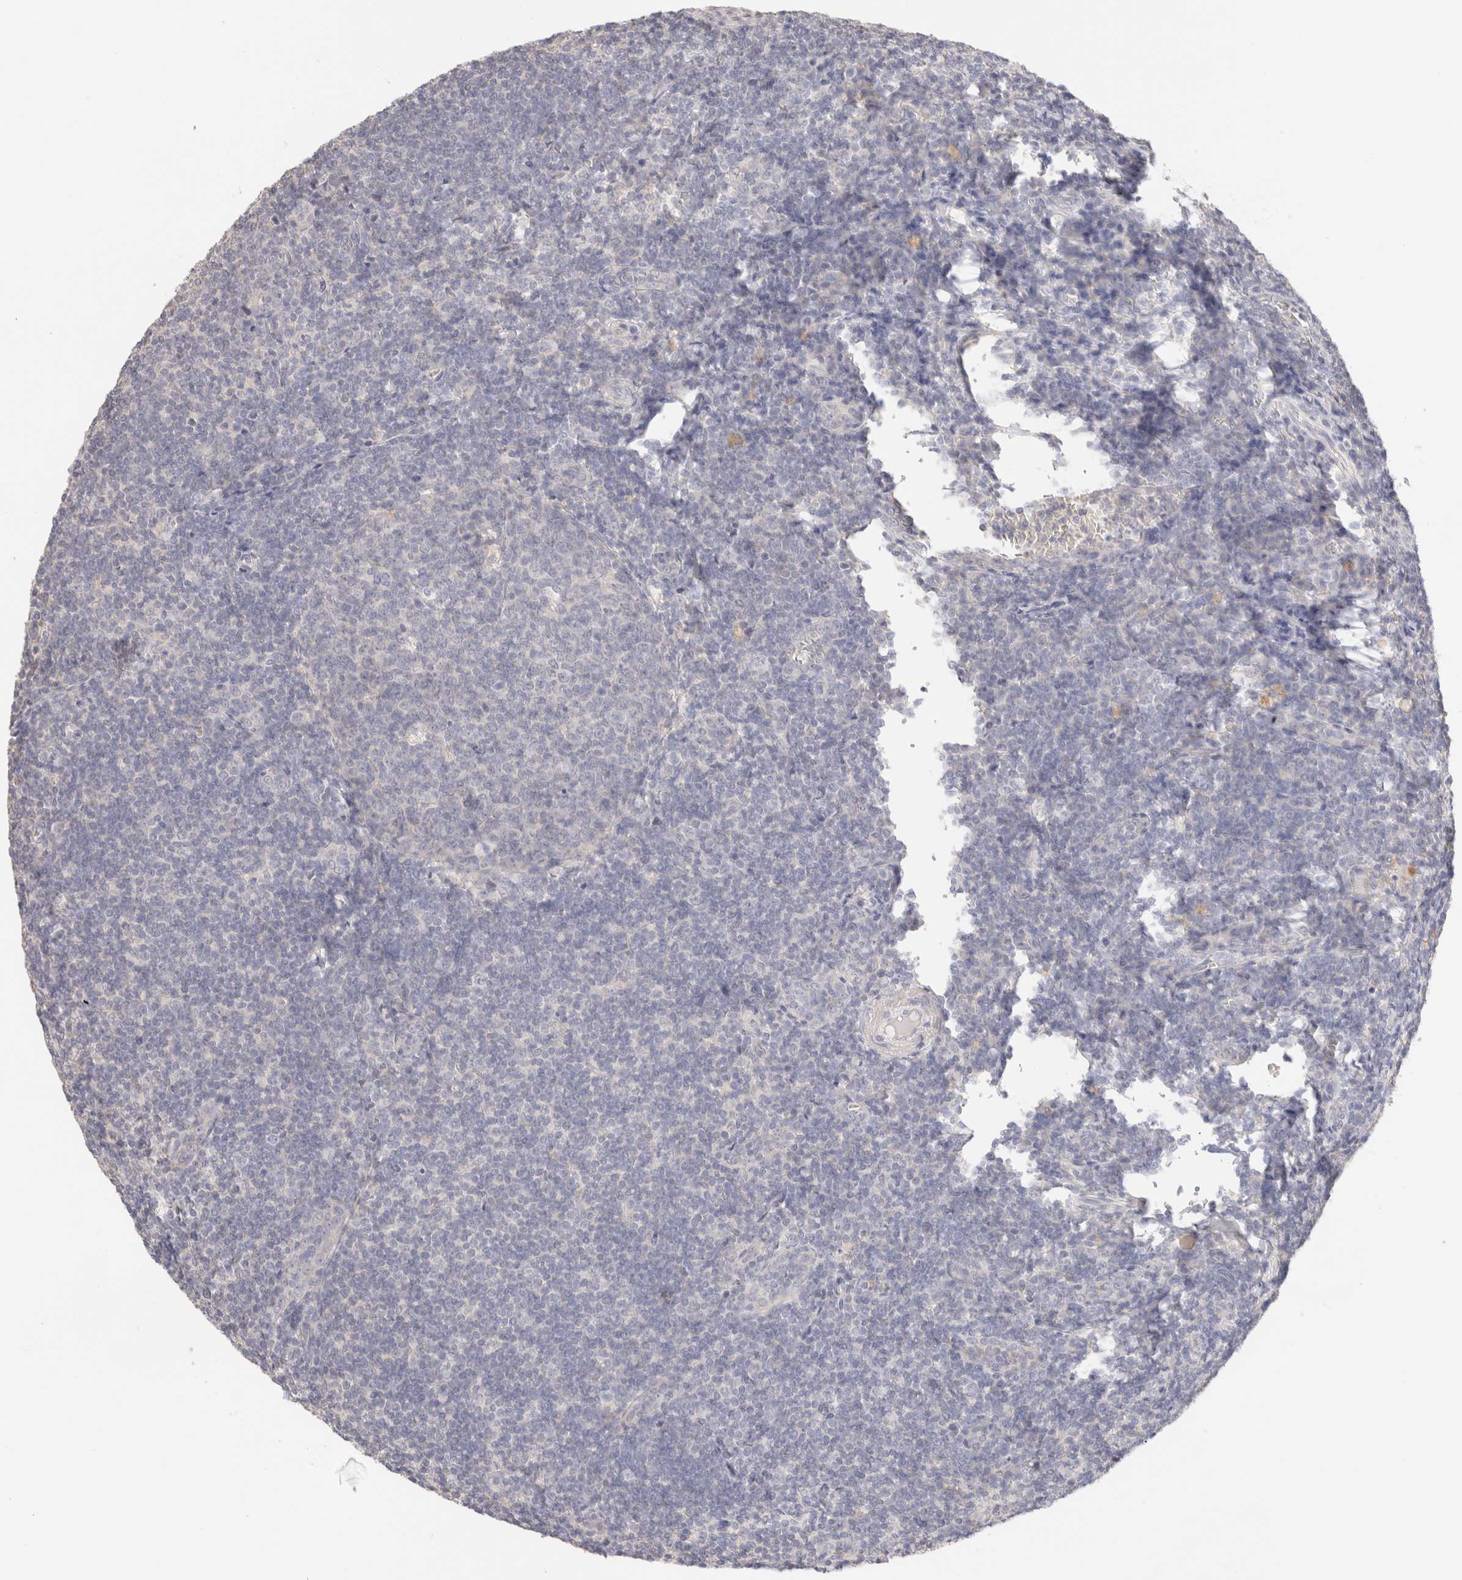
{"staining": {"intensity": "negative", "quantity": "none", "location": "none"}, "tissue": "tonsil", "cell_type": "Germinal center cells", "image_type": "normal", "snomed": [{"axis": "morphology", "description": "Normal tissue, NOS"}, {"axis": "topography", "description": "Tonsil"}], "caption": "This is a image of immunohistochemistry (IHC) staining of unremarkable tonsil, which shows no staining in germinal center cells. (DAB (3,3'-diaminobenzidine) immunohistochemistry with hematoxylin counter stain).", "gene": "SCGB2A2", "patient": {"sex": "male", "age": 37}}